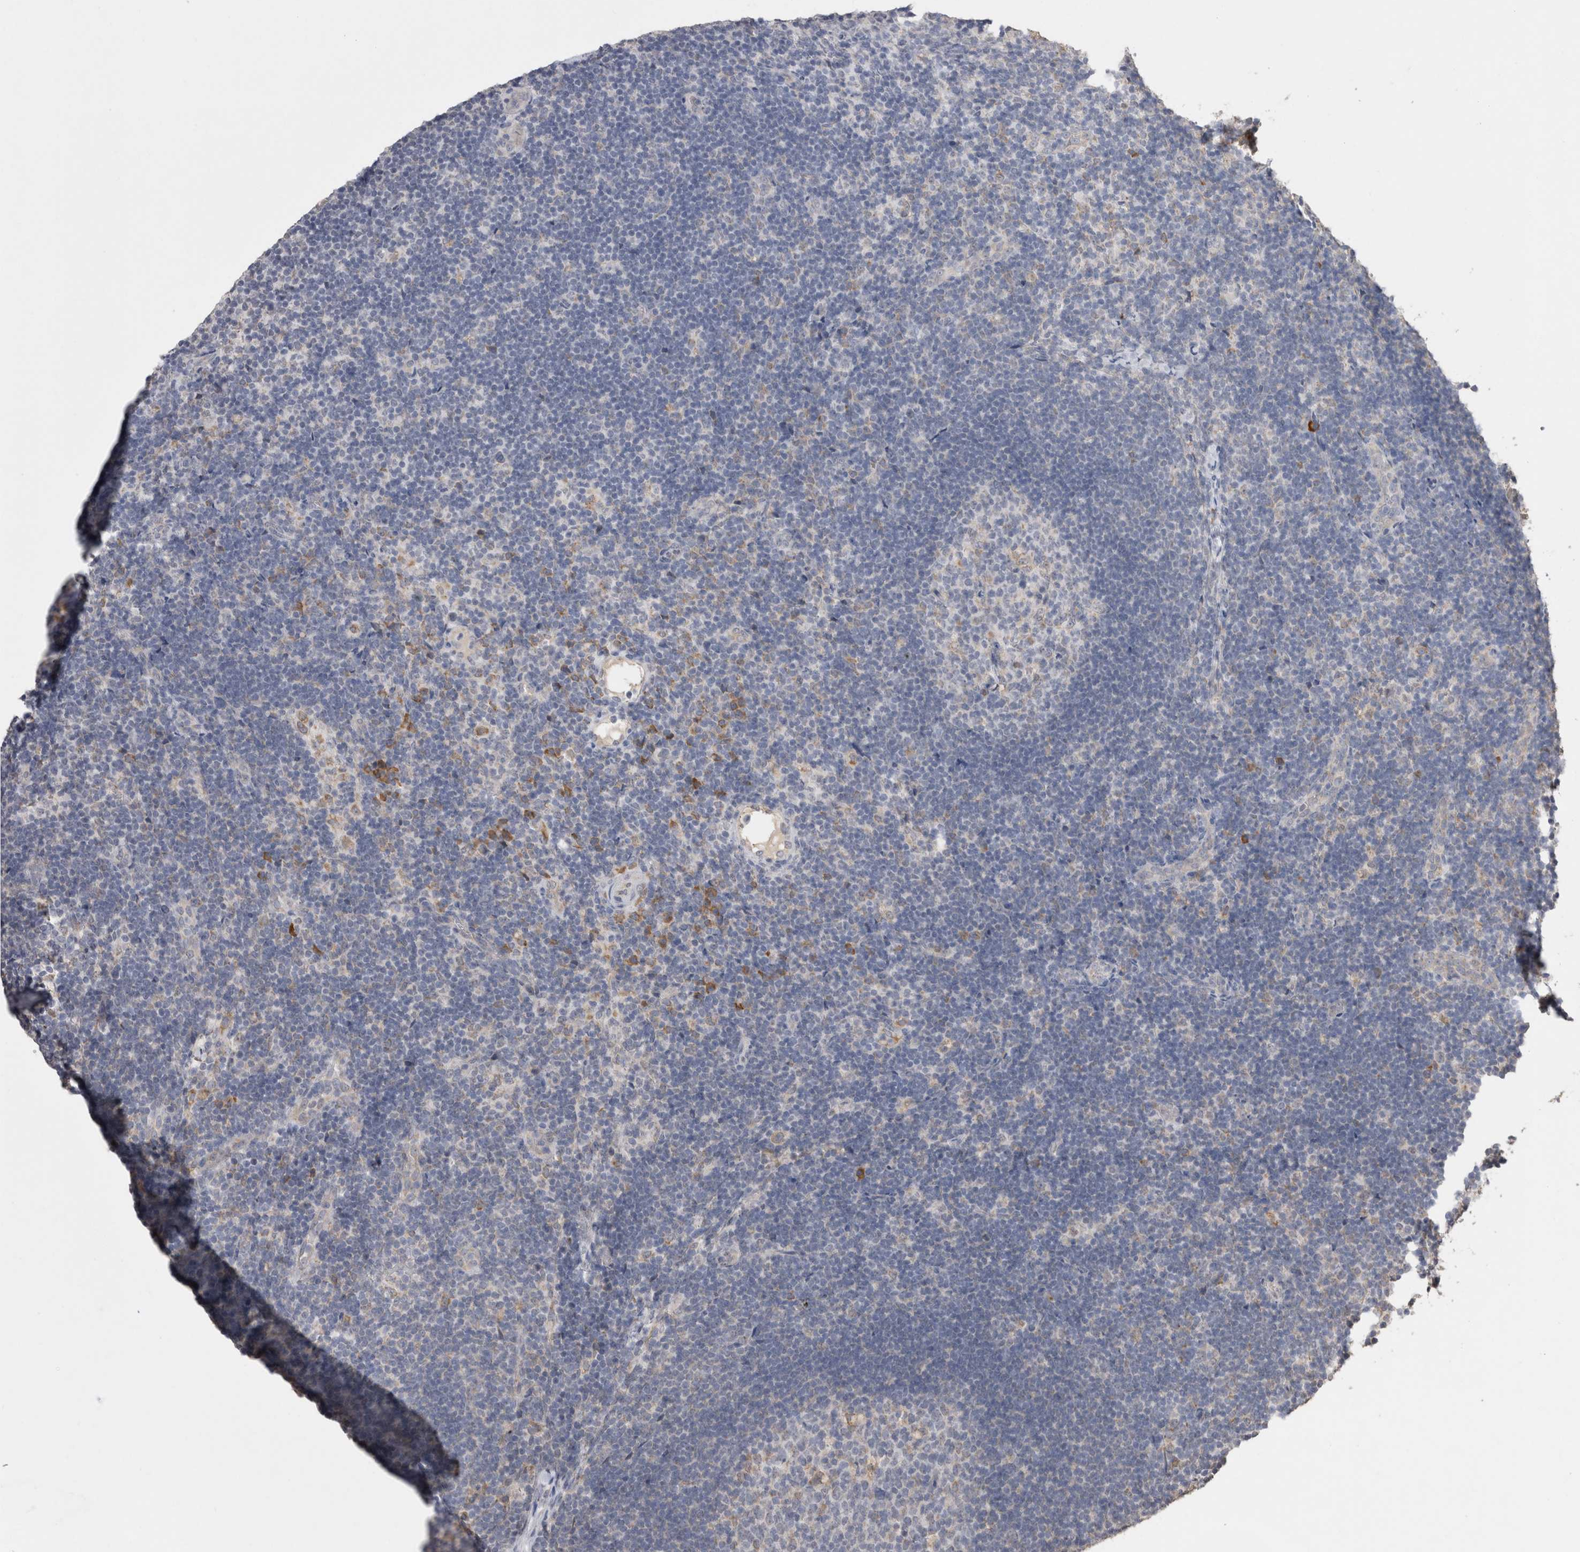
{"staining": {"intensity": "negative", "quantity": "none", "location": "none"}, "tissue": "lymph node", "cell_type": "Germinal center cells", "image_type": "normal", "snomed": [{"axis": "morphology", "description": "Normal tissue, NOS"}, {"axis": "topography", "description": "Lymph node"}], "caption": "DAB (3,3'-diaminobenzidine) immunohistochemical staining of benign human lymph node shows no significant positivity in germinal center cells.", "gene": "NOMO1", "patient": {"sex": "female", "age": 22}}